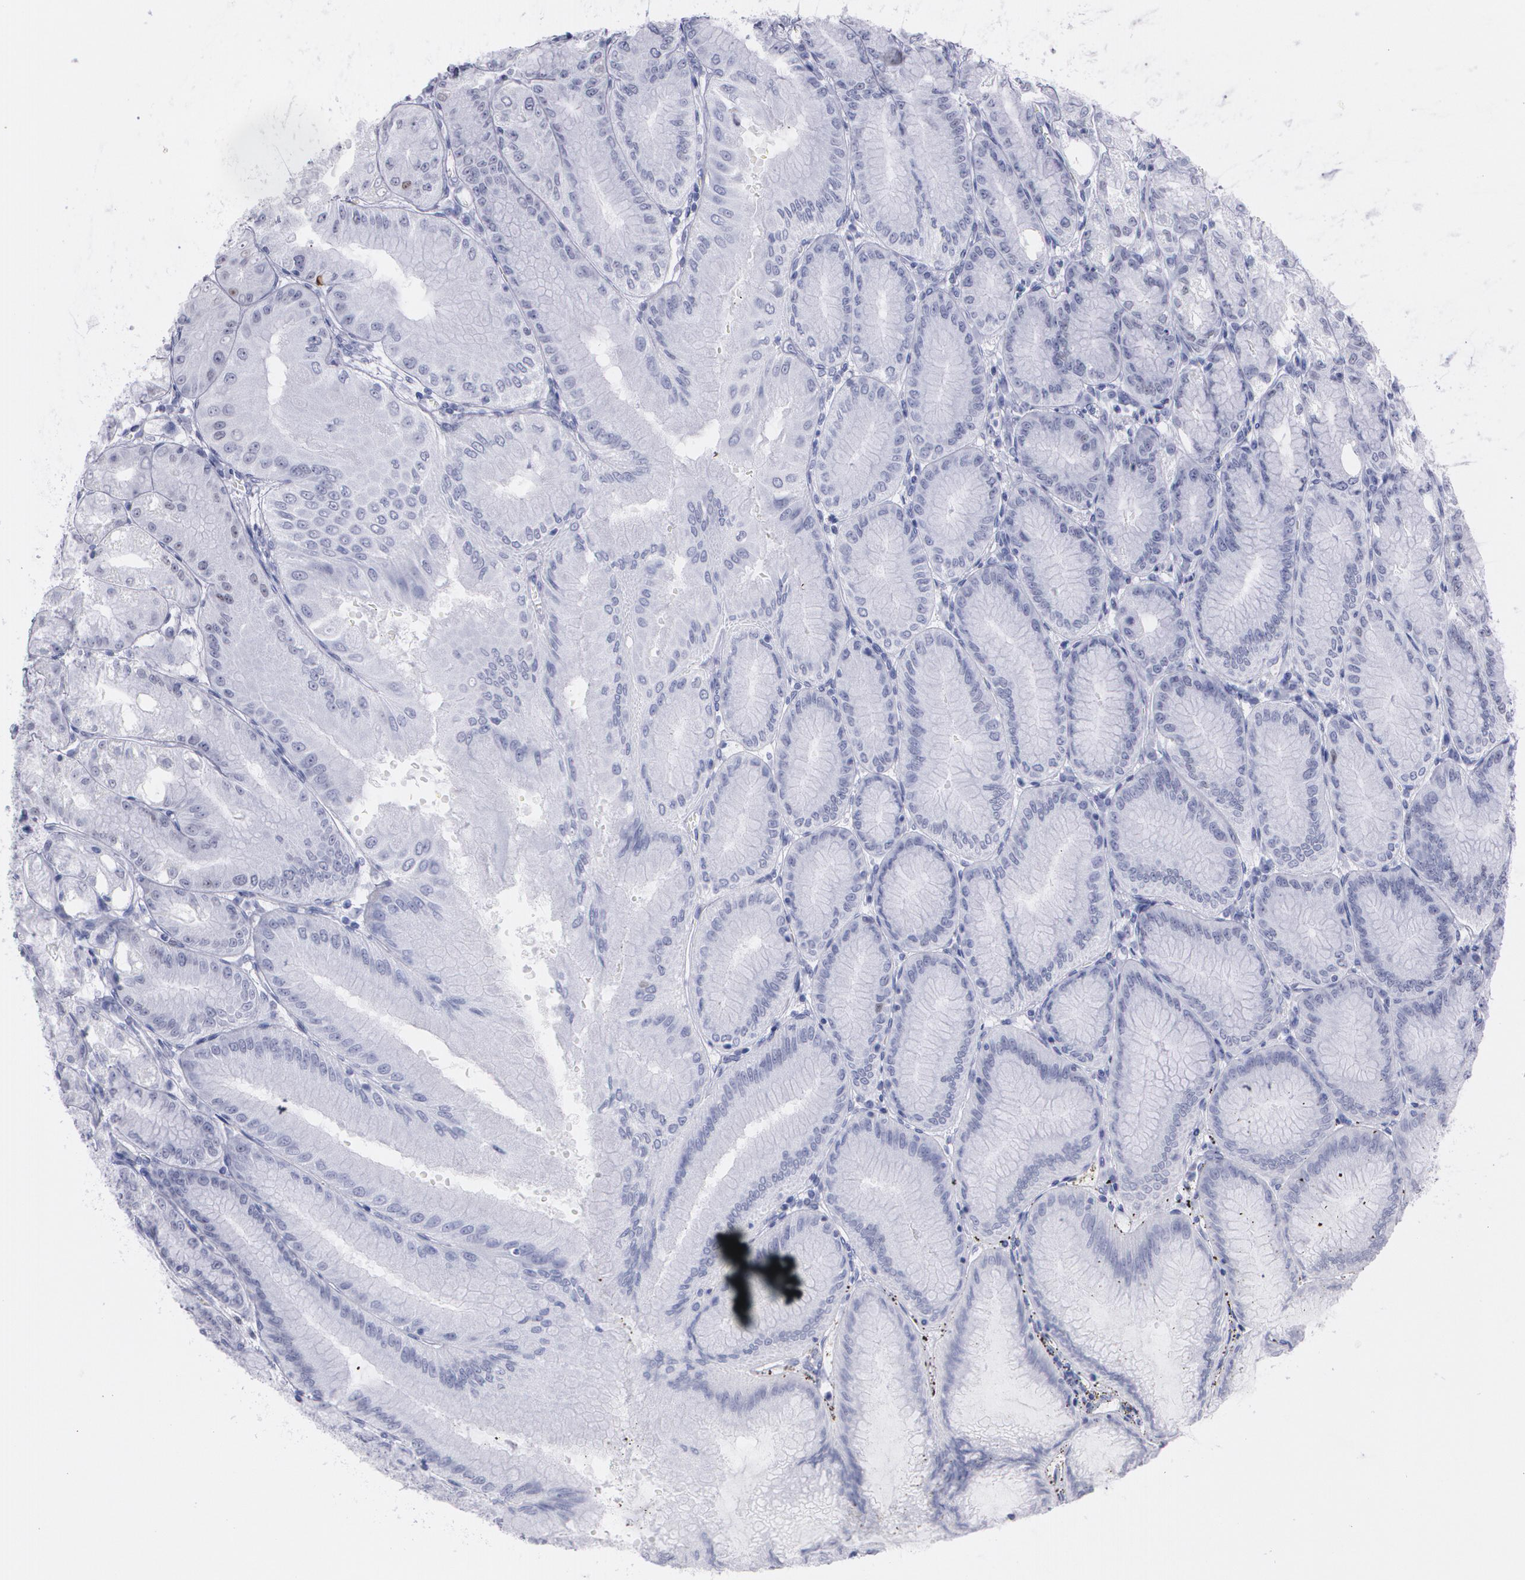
{"staining": {"intensity": "negative", "quantity": "none", "location": "none"}, "tissue": "stomach", "cell_type": "Glandular cells", "image_type": "normal", "snomed": [{"axis": "morphology", "description": "Normal tissue, NOS"}, {"axis": "topography", "description": "Stomach, lower"}], "caption": "A high-resolution micrograph shows immunohistochemistry staining of unremarkable stomach, which demonstrates no significant positivity in glandular cells.", "gene": "TP53", "patient": {"sex": "male", "age": 71}}